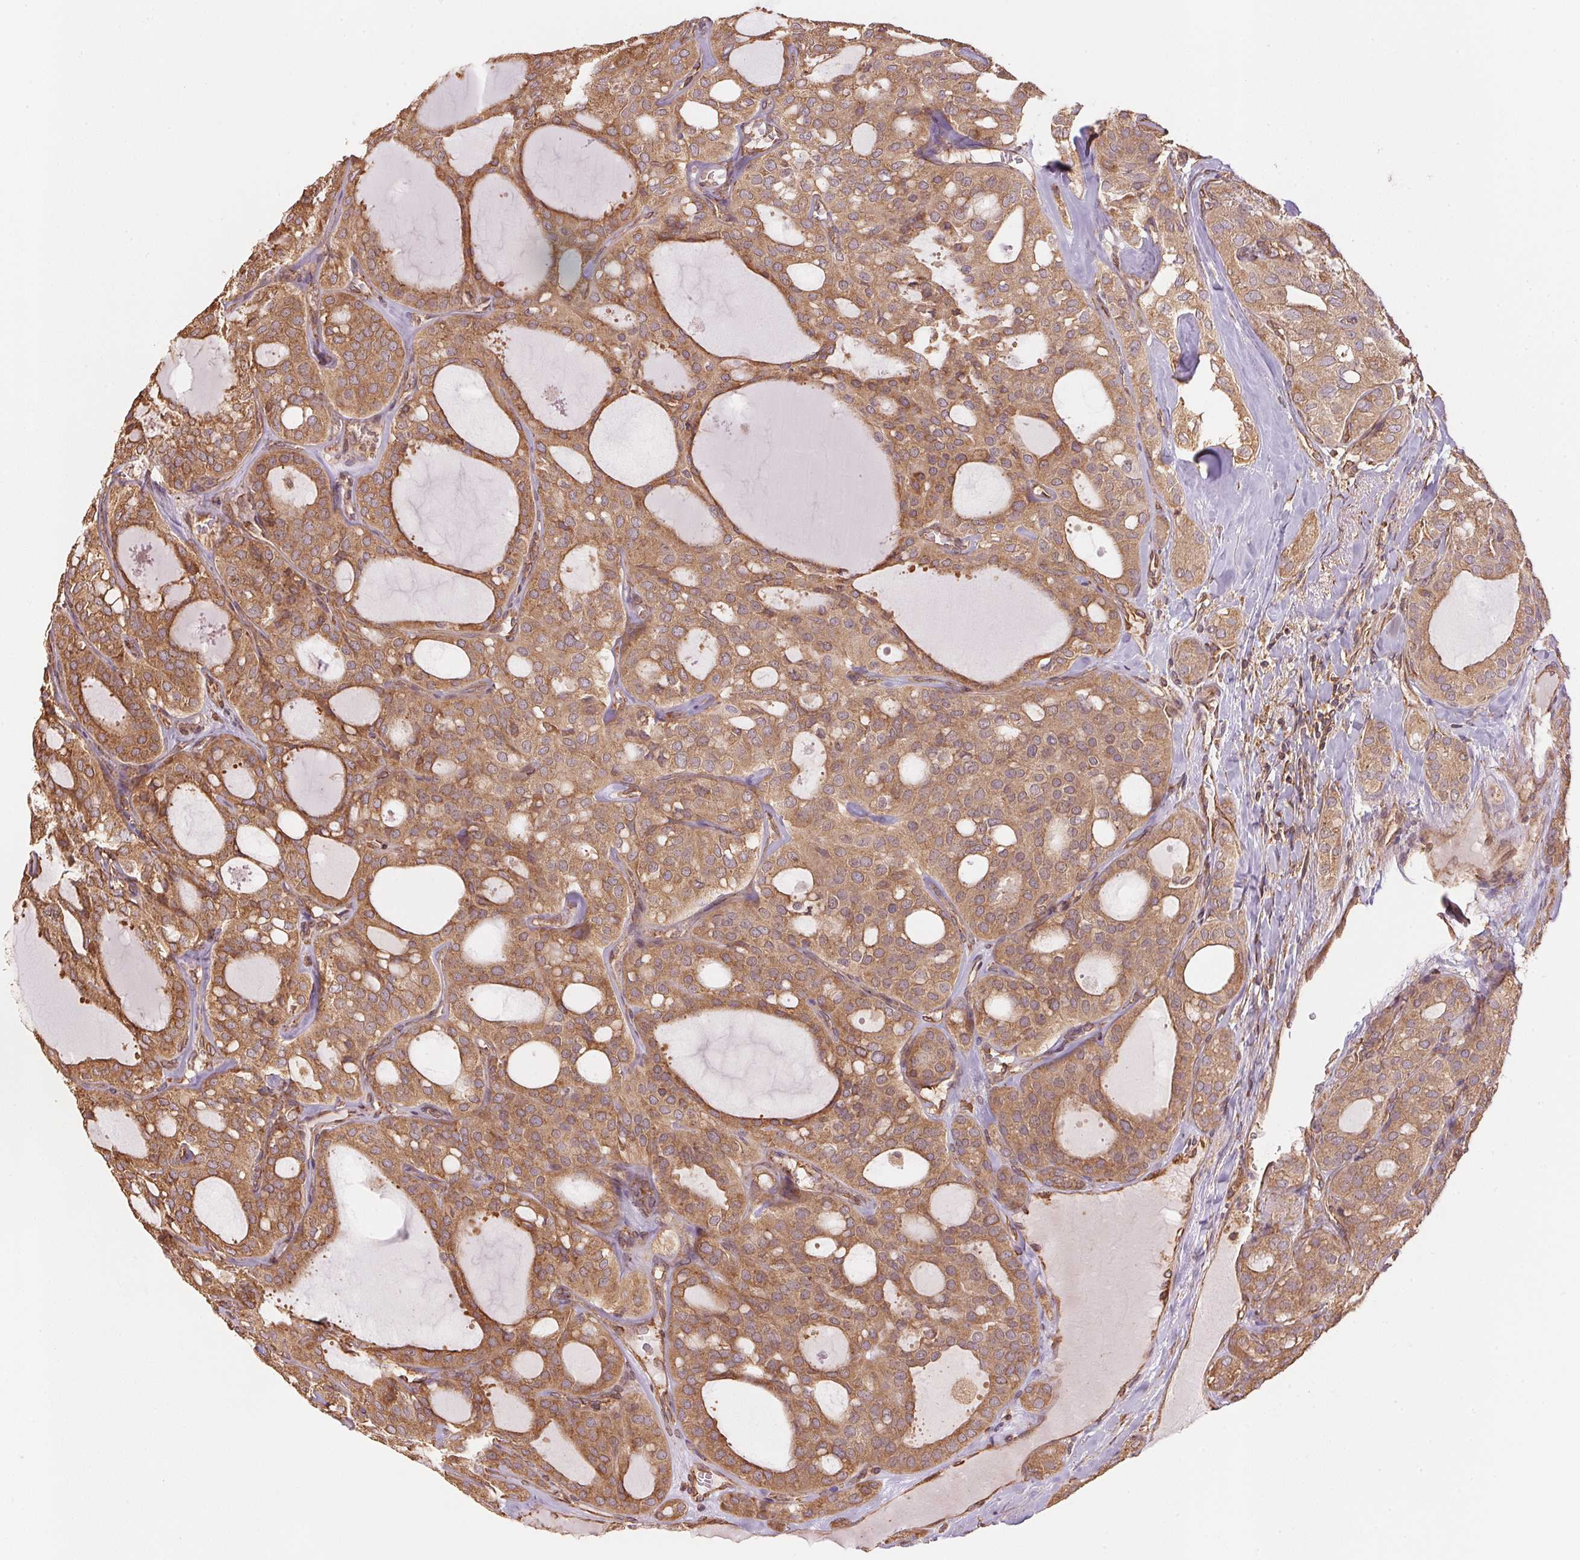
{"staining": {"intensity": "moderate", "quantity": ">75%", "location": "cytoplasmic/membranous"}, "tissue": "thyroid cancer", "cell_type": "Tumor cells", "image_type": "cancer", "snomed": [{"axis": "morphology", "description": "Follicular adenoma carcinoma, NOS"}, {"axis": "topography", "description": "Thyroid gland"}], "caption": "IHC staining of thyroid cancer, which reveals medium levels of moderate cytoplasmic/membranous expression in about >75% of tumor cells indicating moderate cytoplasmic/membranous protein positivity. The staining was performed using DAB (brown) for protein detection and nuclei were counterstained in hematoxylin (blue).", "gene": "C6orf163", "patient": {"sex": "male", "age": 75}}